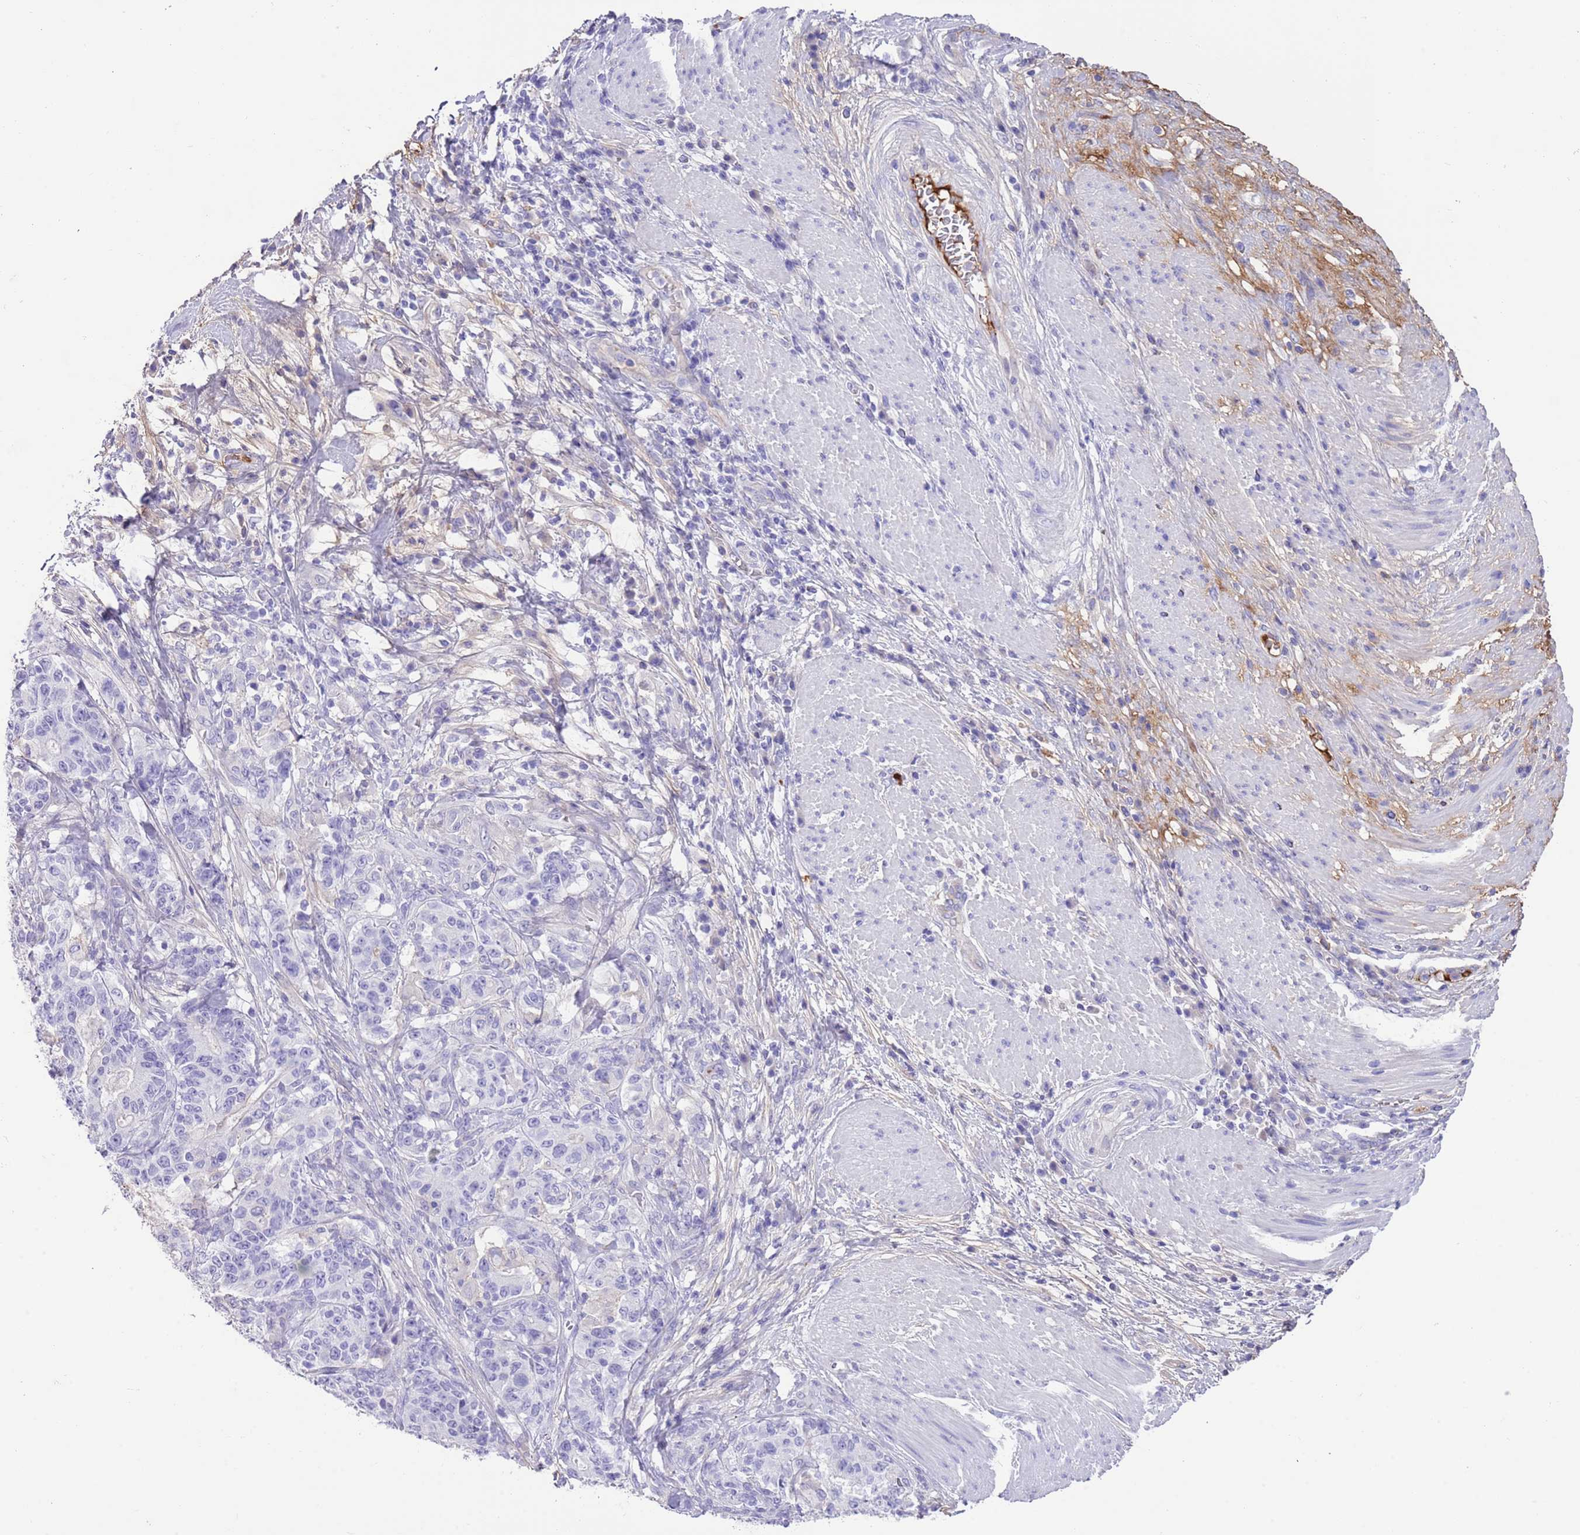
{"staining": {"intensity": "negative", "quantity": "none", "location": "none"}, "tissue": "stomach cancer", "cell_type": "Tumor cells", "image_type": "cancer", "snomed": [{"axis": "morphology", "description": "Normal tissue, NOS"}, {"axis": "morphology", "description": "Adenocarcinoma, NOS"}, {"axis": "topography", "description": "Stomach"}], "caption": "Human adenocarcinoma (stomach) stained for a protein using IHC shows no positivity in tumor cells.", "gene": "IGF1", "patient": {"sex": "female", "age": 64}}